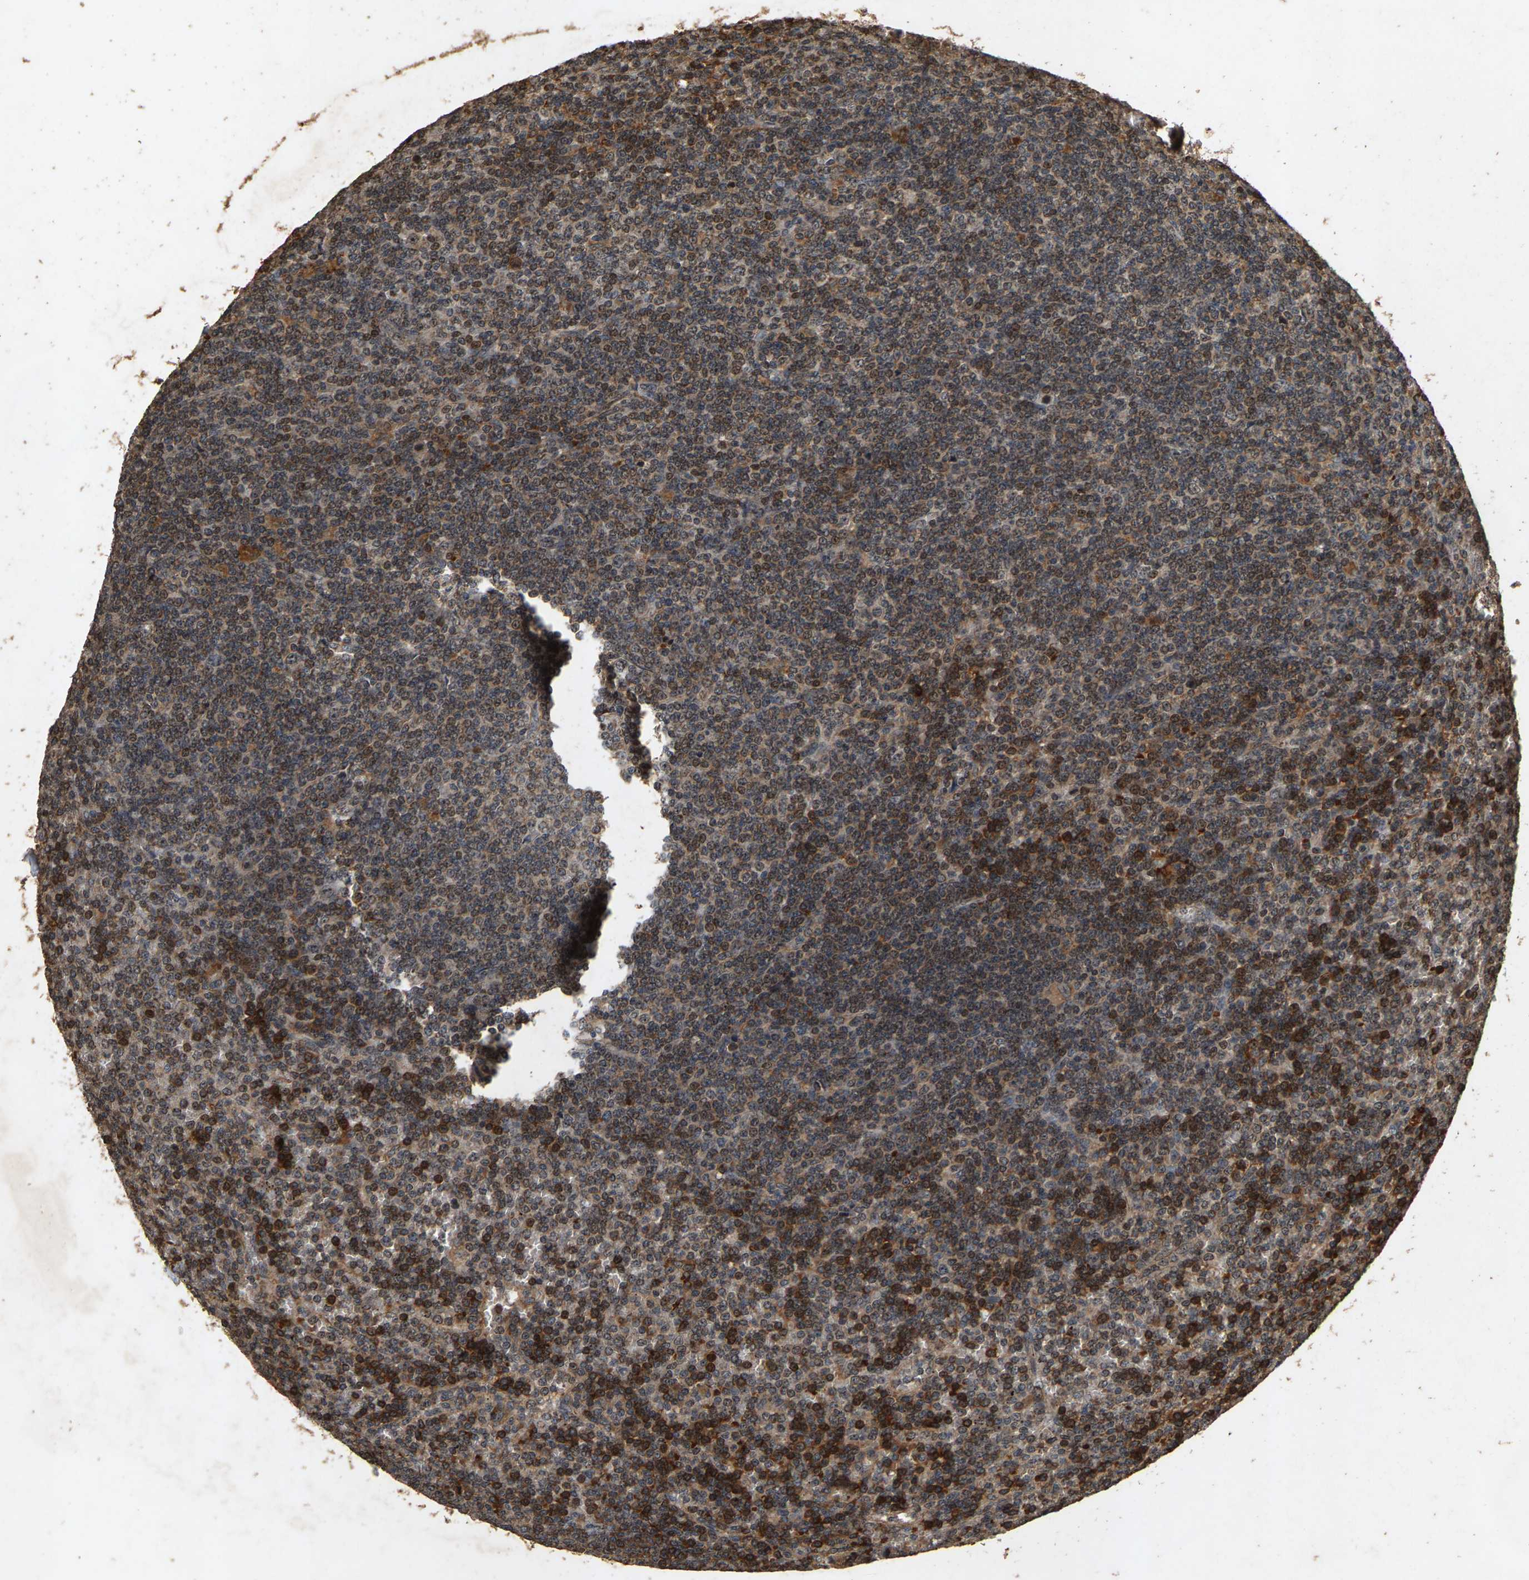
{"staining": {"intensity": "weak", "quantity": "25%-75%", "location": "cytoplasmic/membranous,nuclear"}, "tissue": "lymphoma", "cell_type": "Tumor cells", "image_type": "cancer", "snomed": [{"axis": "morphology", "description": "Malignant lymphoma, non-Hodgkin's type, Low grade"}, {"axis": "topography", "description": "Spleen"}], "caption": "High-power microscopy captured an immunohistochemistry (IHC) micrograph of lymphoma, revealing weak cytoplasmic/membranous and nuclear staining in approximately 25%-75% of tumor cells.", "gene": "CIDEC", "patient": {"sex": "female", "age": 19}}